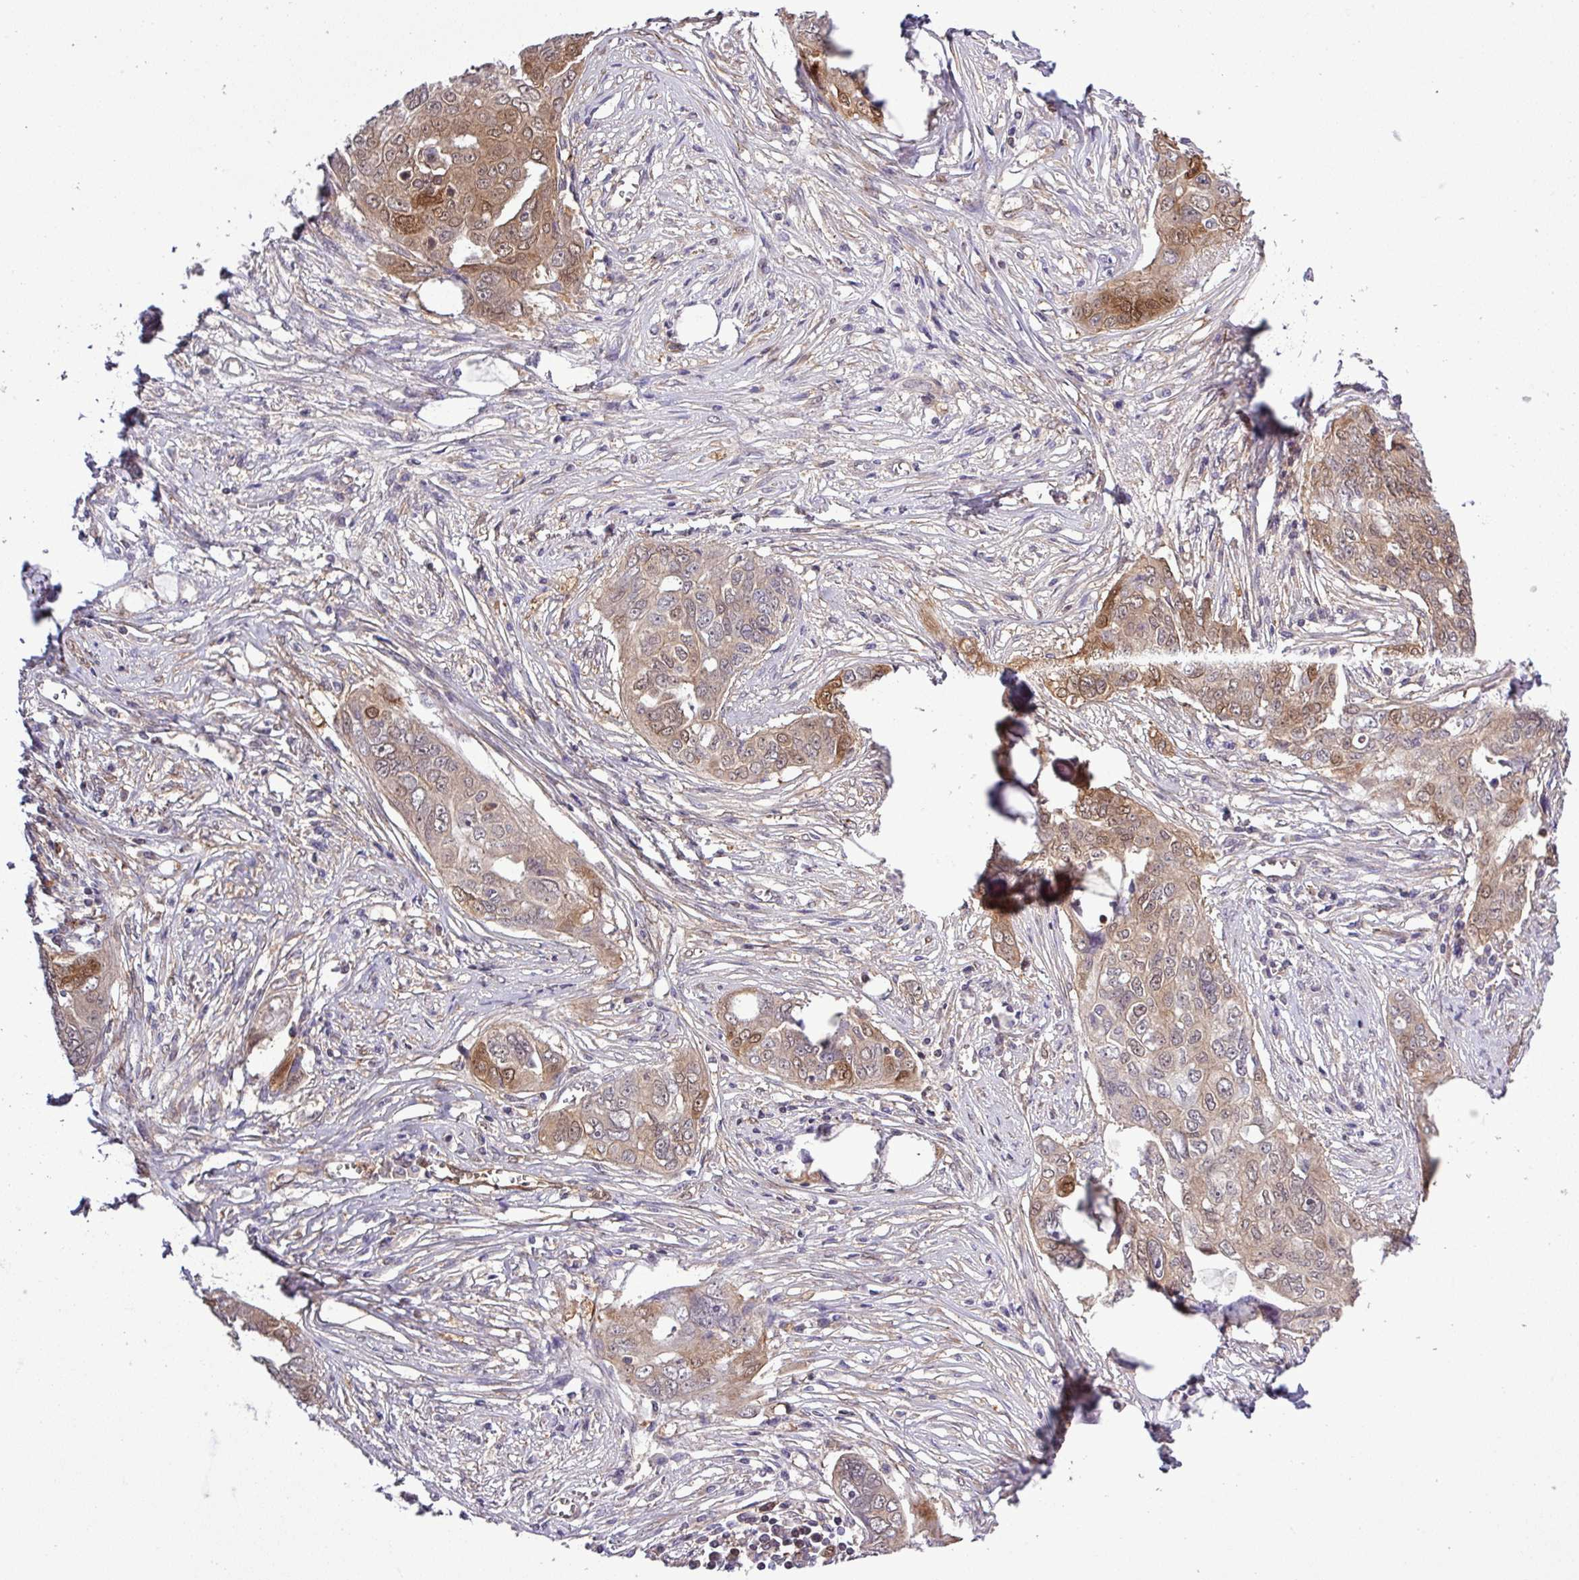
{"staining": {"intensity": "weak", "quantity": ">75%", "location": "cytoplasmic/membranous,nuclear"}, "tissue": "ovarian cancer", "cell_type": "Tumor cells", "image_type": "cancer", "snomed": [{"axis": "morphology", "description": "Carcinoma, endometroid"}, {"axis": "topography", "description": "Ovary"}], "caption": "Human ovarian cancer (endometroid carcinoma) stained for a protein (brown) demonstrates weak cytoplasmic/membranous and nuclear positive positivity in approximately >75% of tumor cells.", "gene": "CARHSP1", "patient": {"sex": "female", "age": 70}}